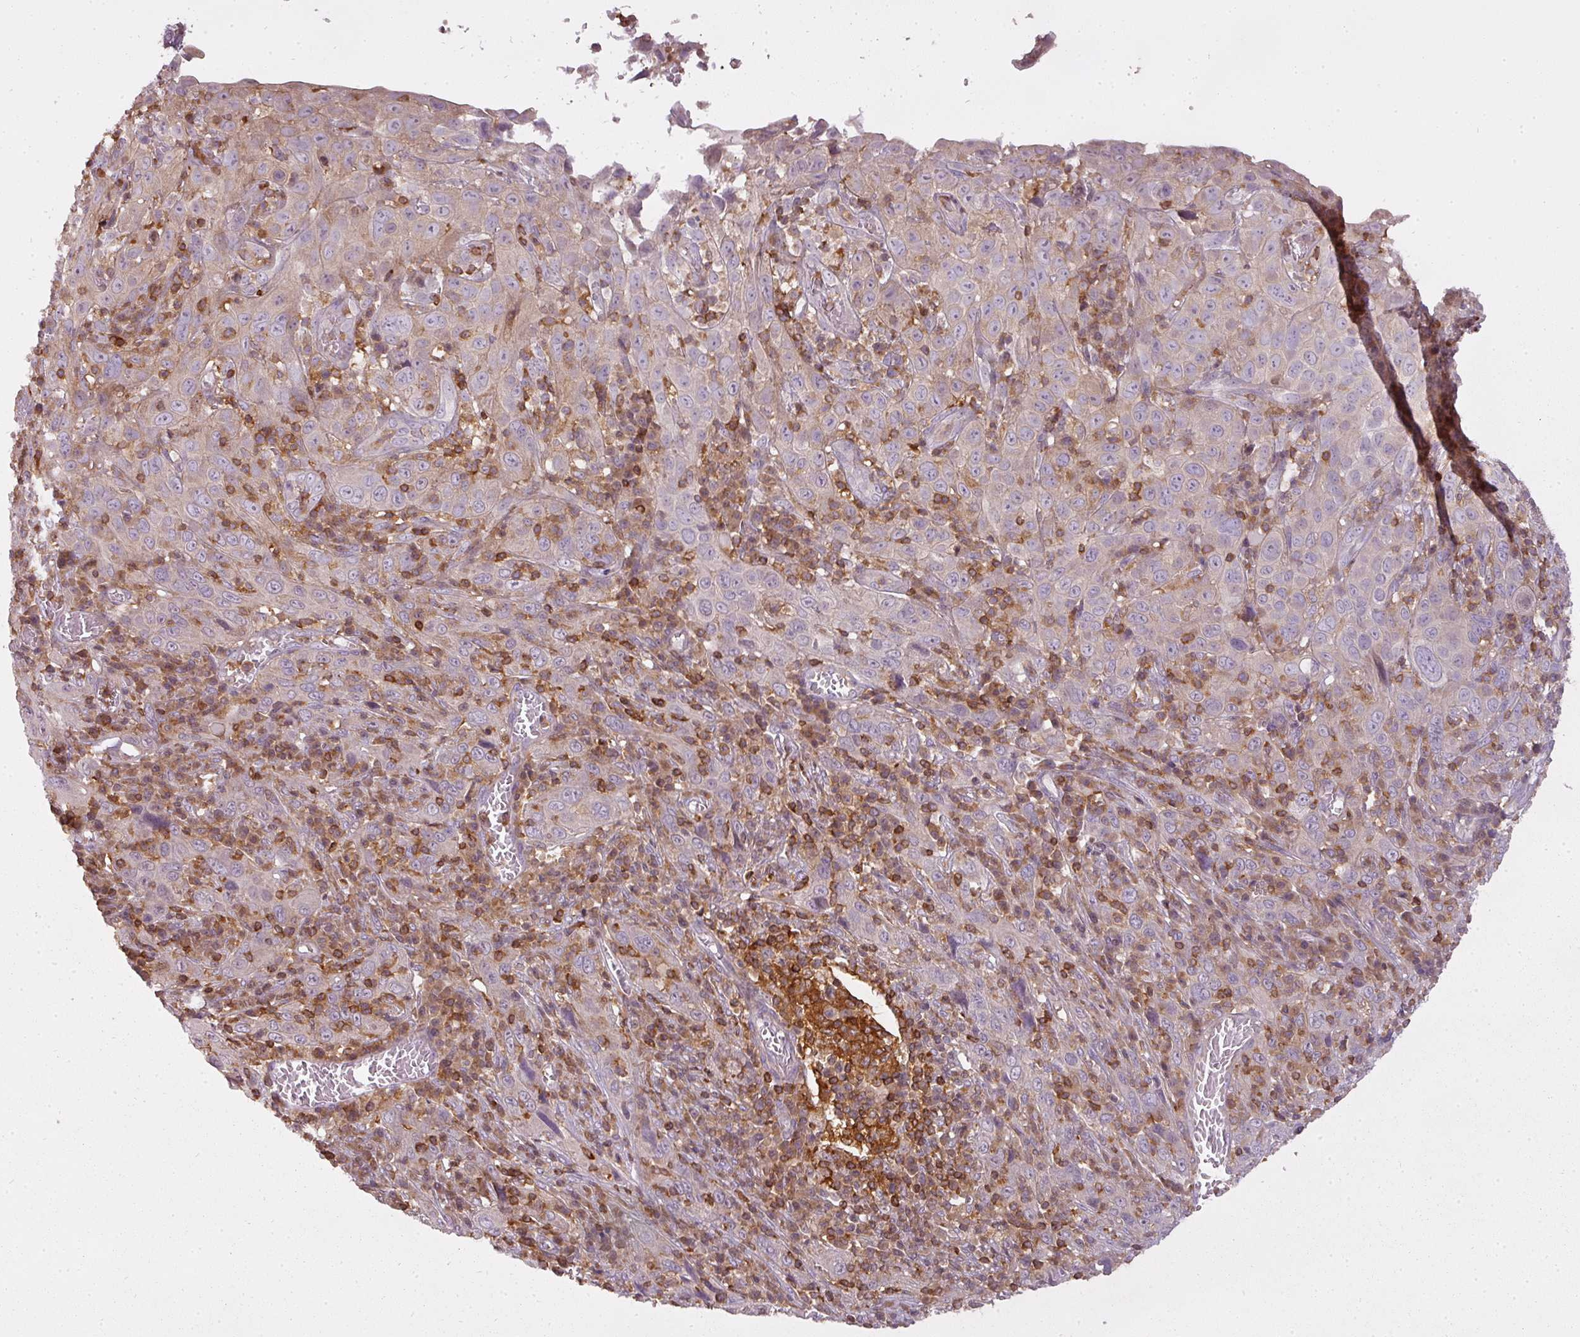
{"staining": {"intensity": "negative", "quantity": "none", "location": "none"}, "tissue": "cervical cancer", "cell_type": "Tumor cells", "image_type": "cancer", "snomed": [{"axis": "morphology", "description": "Squamous cell carcinoma, NOS"}, {"axis": "topography", "description": "Cervix"}], "caption": "An immunohistochemistry (IHC) photomicrograph of cervical squamous cell carcinoma is shown. There is no staining in tumor cells of cervical squamous cell carcinoma.", "gene": "STK4", "patient": {"sex": "female", "age": 46}}